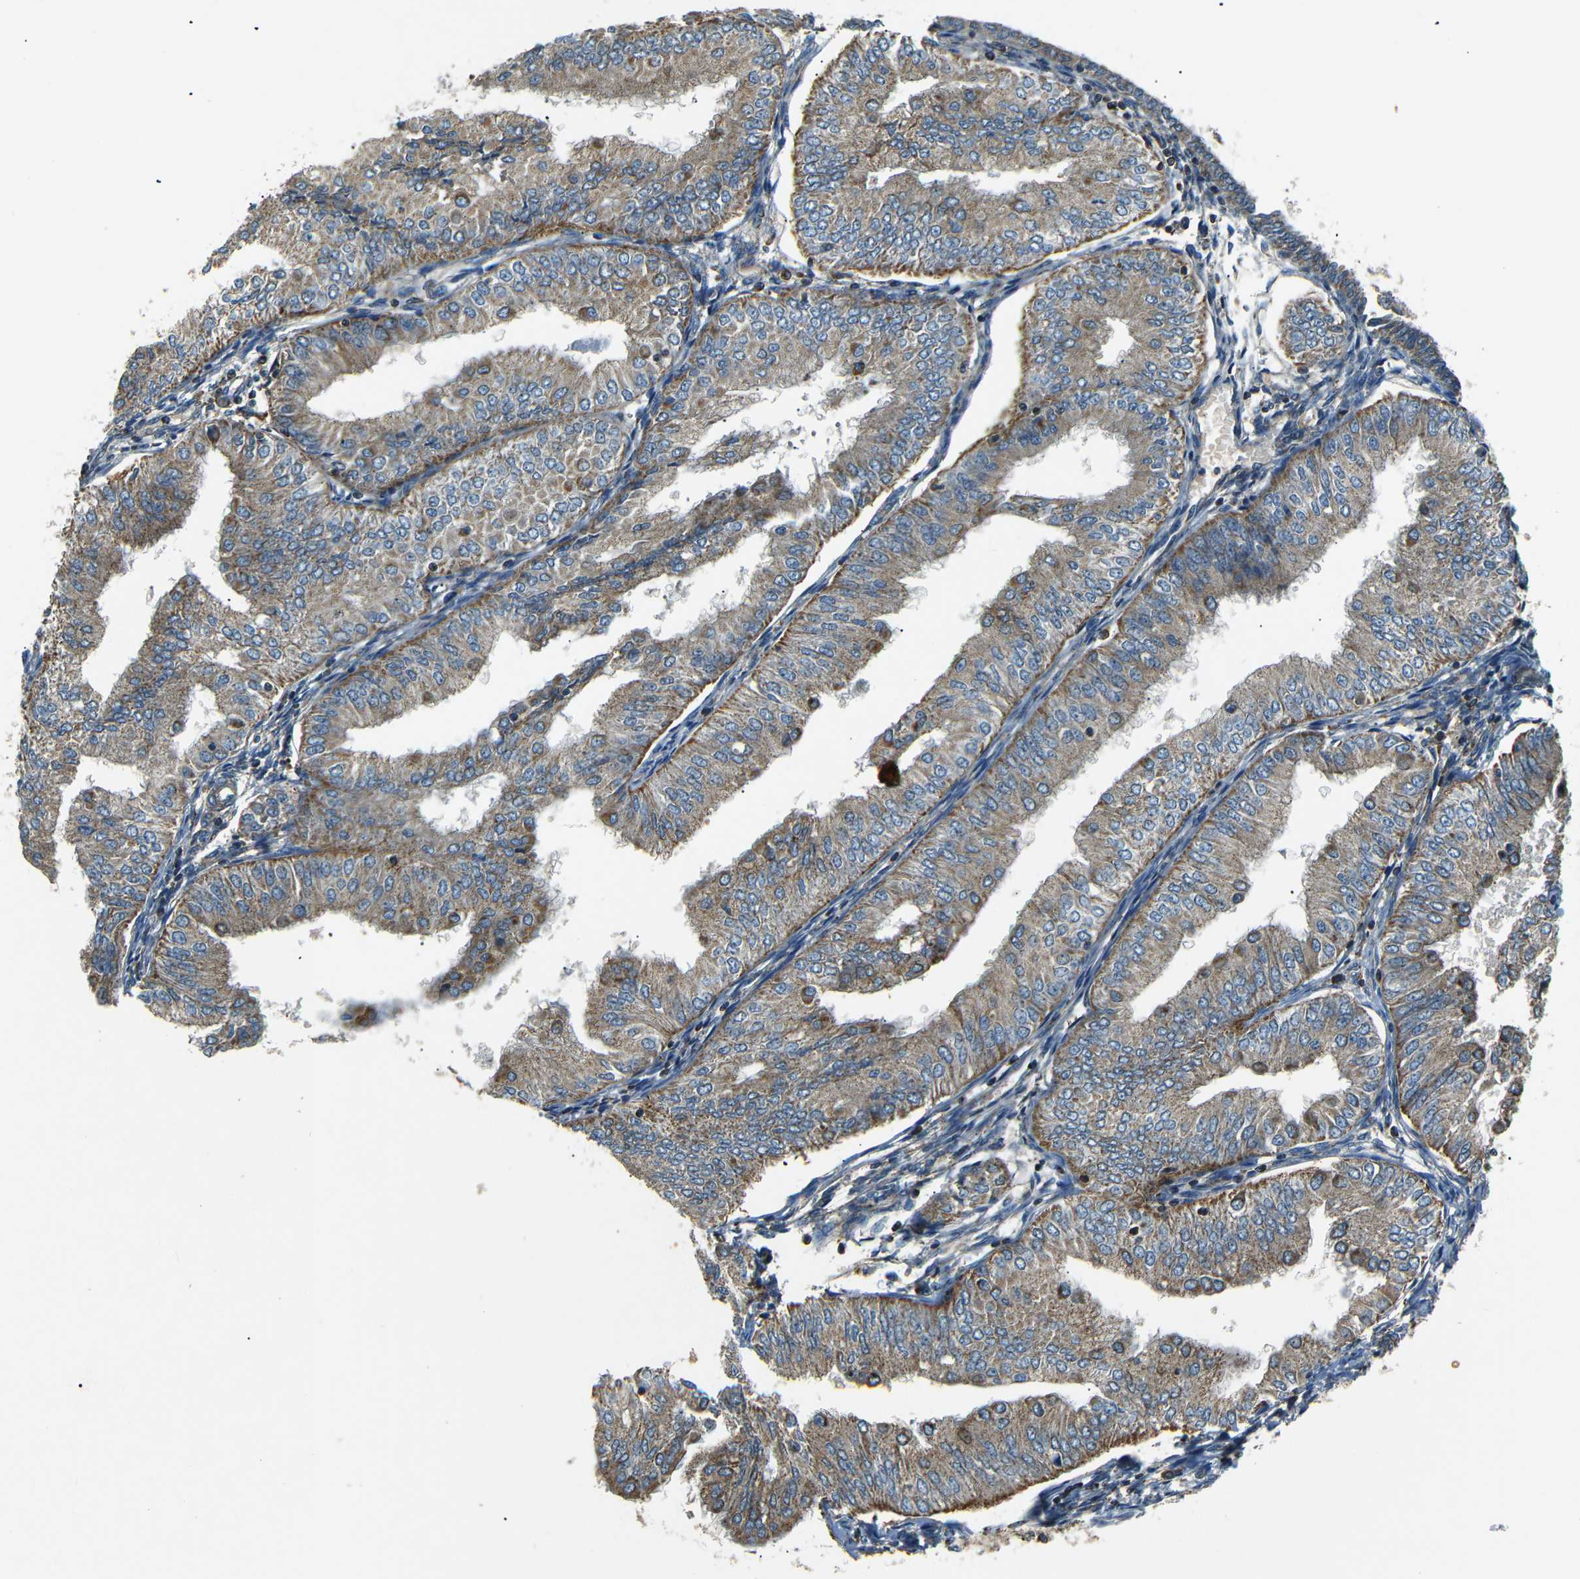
{"staining": {"intensity": "moderate", "quantity": ">75%", "location": "cytoplasmic/membranous"}, "tissue": "endometrial cancer", "cell_type": "Tumor cells", "image_type": "cancer", "snomed": [{"axis": "morphology", "description": "Adenocarcinoma, NOS"}, {"axis": "topography", "description": "Endometrium"}], "caption": "Tumor cells demonstrate medium levels of moderate cytoplasmic/membranous expression in approximately >75% of cells in human endometrial cancer (adenocarcinoma). The protein is shown in brown color, while the nuclei are stained blue.", "gene": "NETO2", "patient": {"sex": "female", "age": 53}}